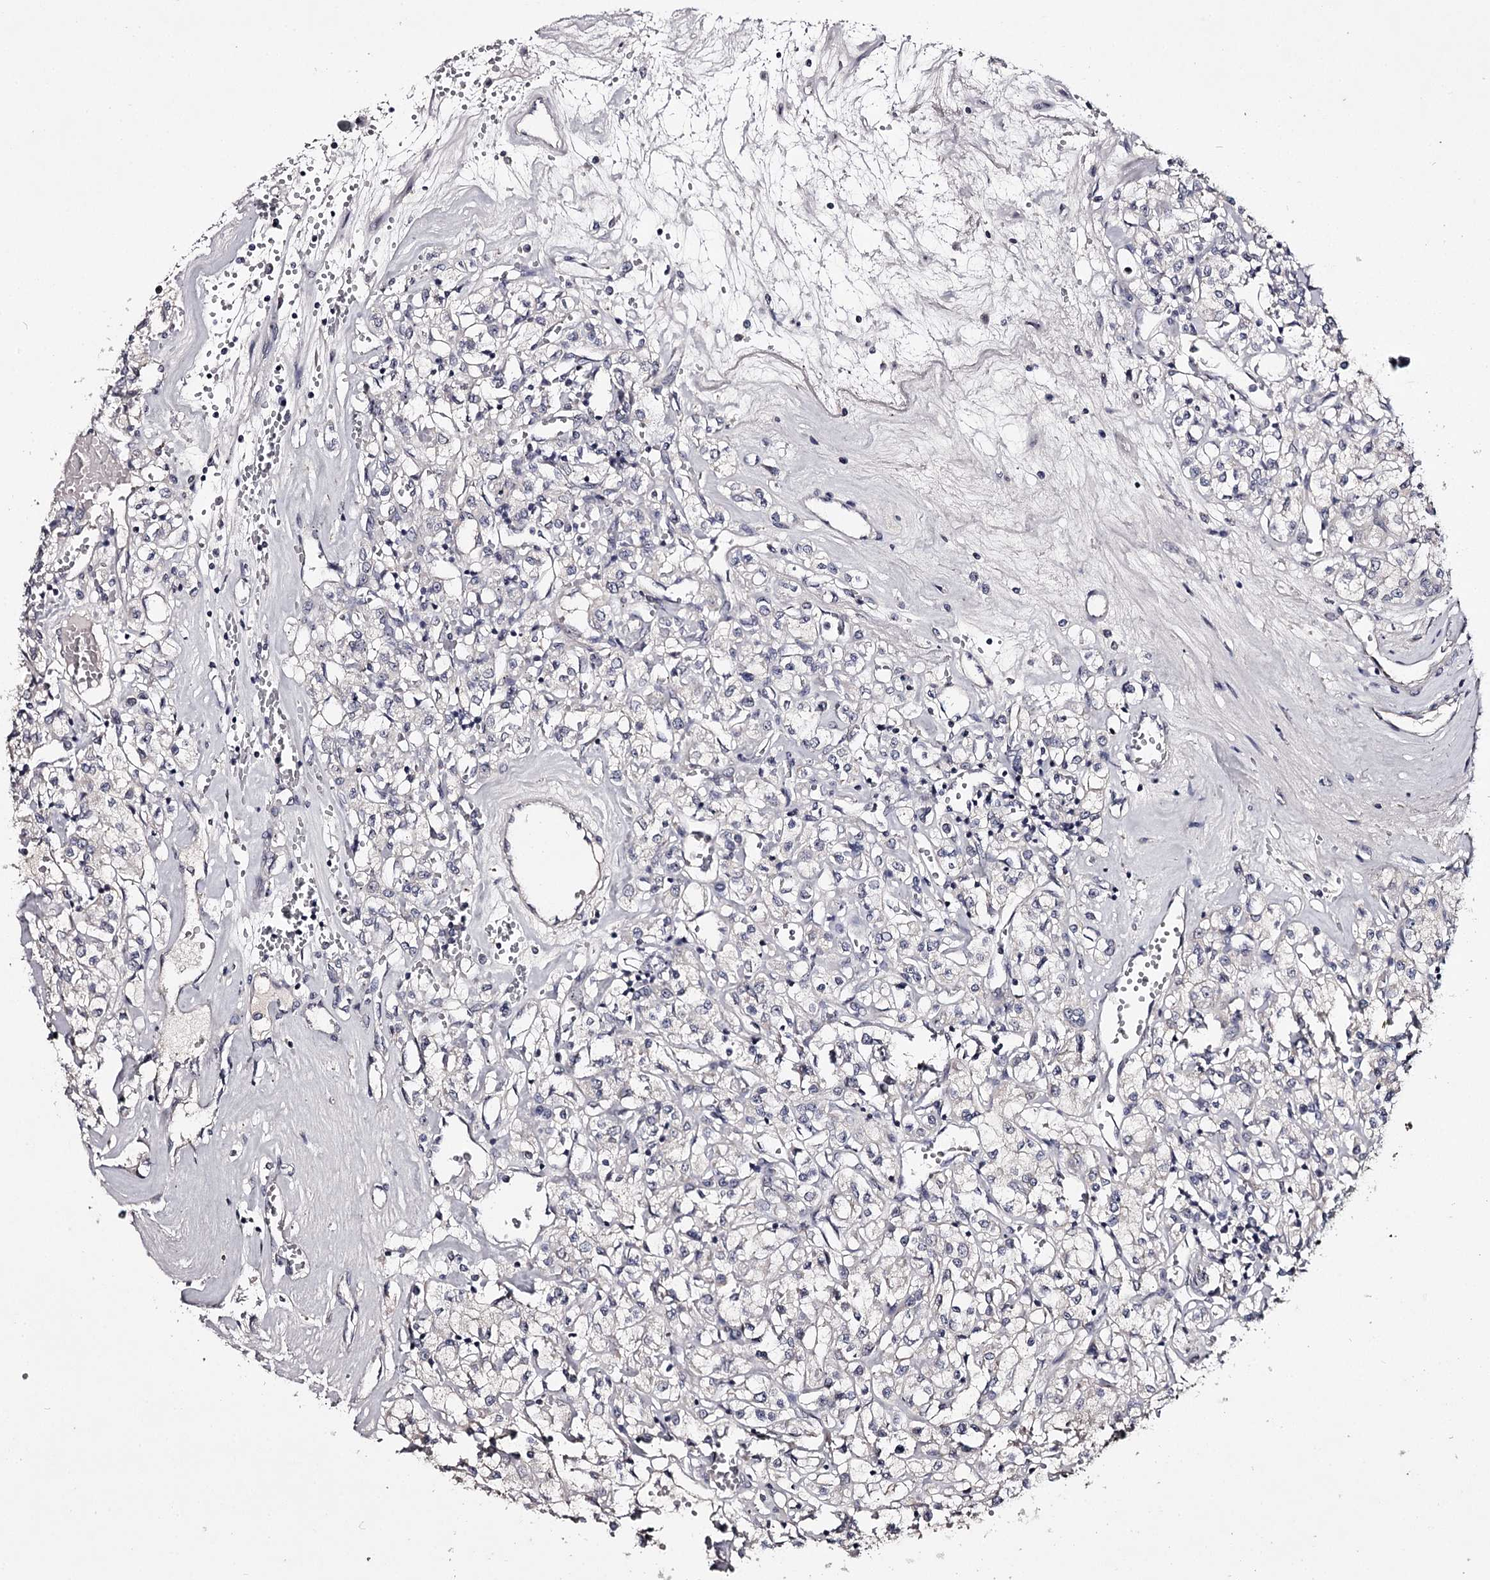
{"staining": {"intensity": "negative", "quantity": "none", "location": "none"}, "tissue": "renal cancer", "cell_type": "Tumor cells", "image_type": "cancer", "snomed": [{"axis": "morphology", "description": "Adenocarcinoma, NOS"}, {"axis": "topography", "description": "Kidney"}], "caption": "This is a histopathology image of IHC staining of renal cancer, which shows no staining in tumor cells.", "gene": "PRM2", "patient": {"sex": "female", "age": 59}}